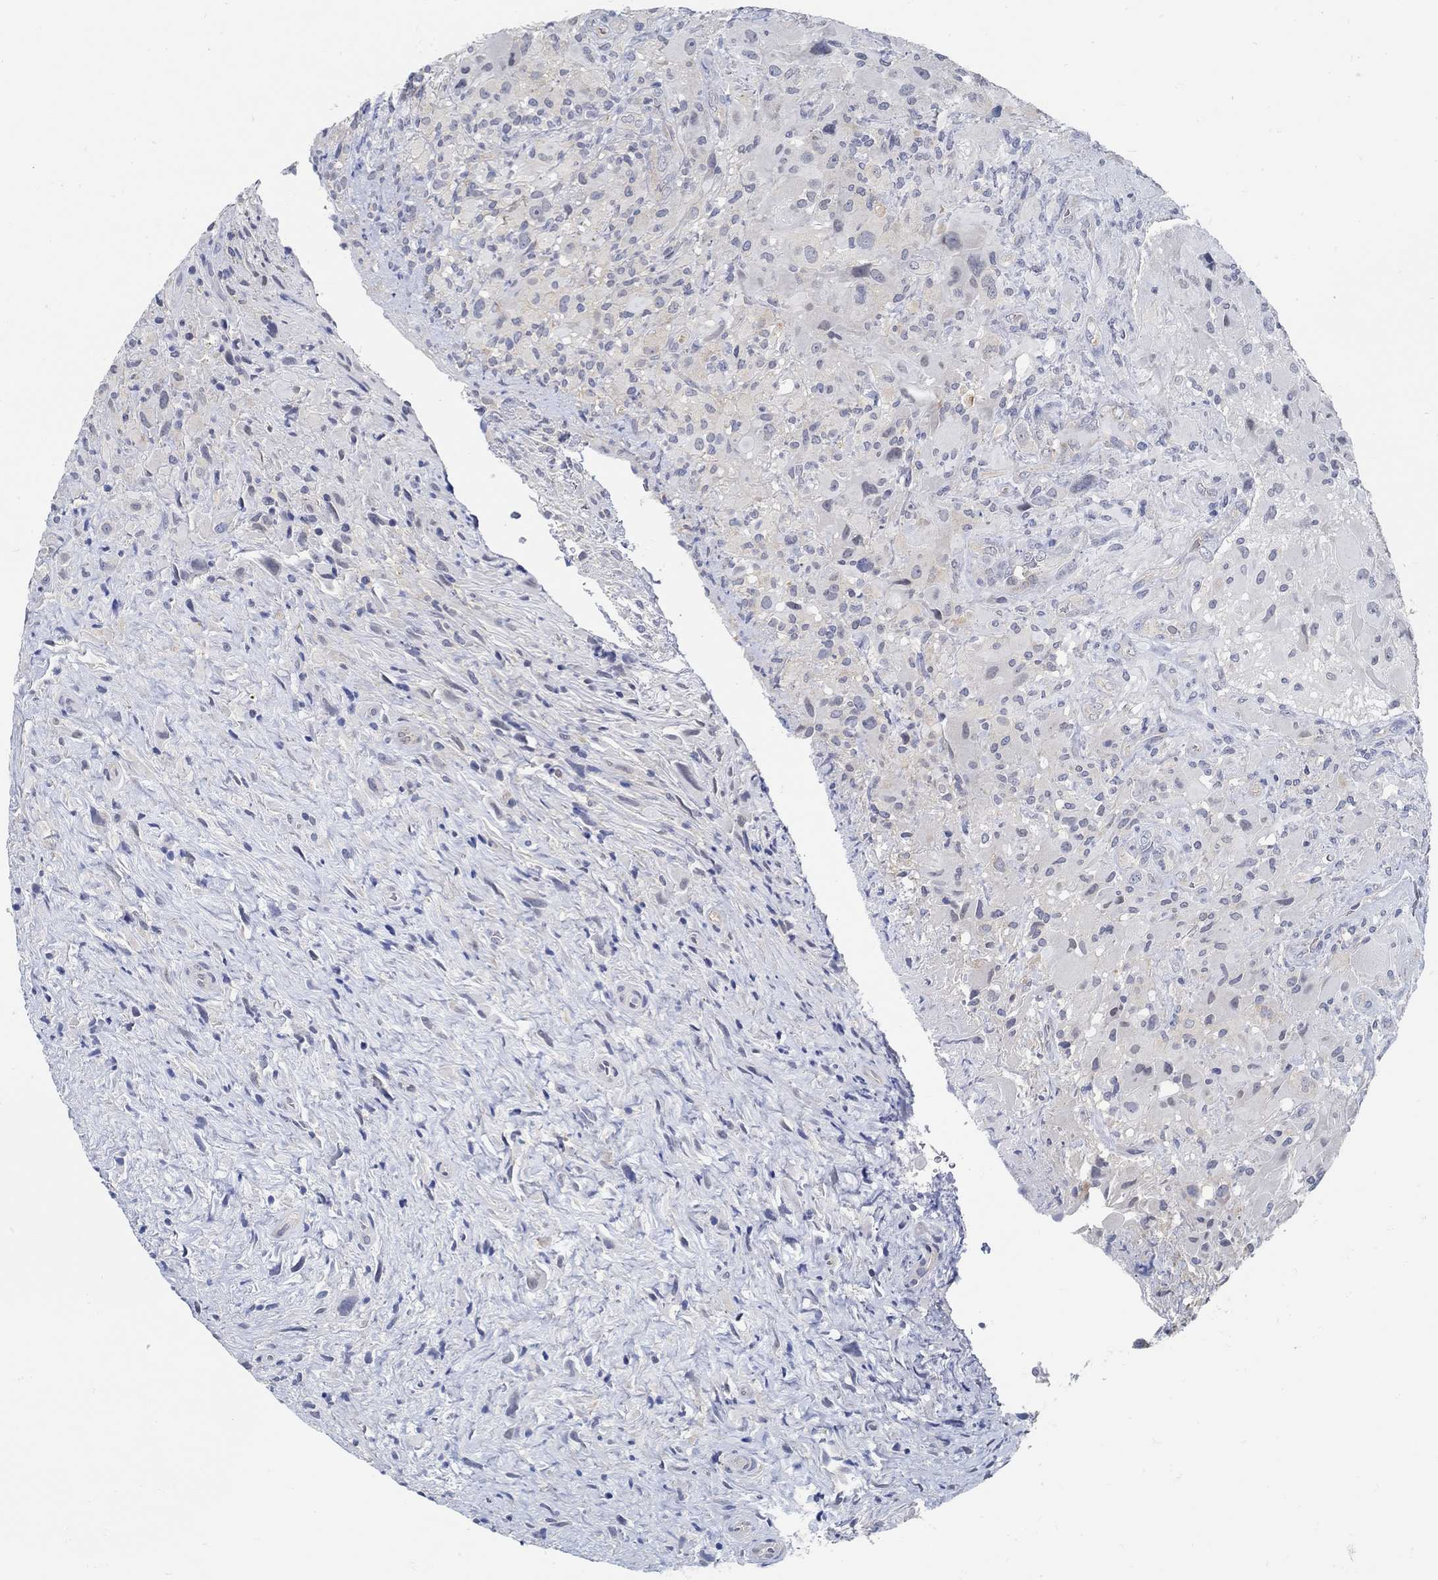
{"staining": {"intensity": "negative", "quantity": "none", "location": "none"}, "tissue": "glioma", "cell_type": "Tumor cells", "image_type": "cancer", "snomed": [{"axis": "morphology", "description": "Glioma, malignant, High grade"}, {"axis": "topography", "description": "Cerebral cortex"}], "caption": "This is an immunohistochemistry (IHC) micrograph of glioma. There is no positivity in tumor cells.", "gene": "PCDH11X", "patient": {"sex": "male", "age": 35}}